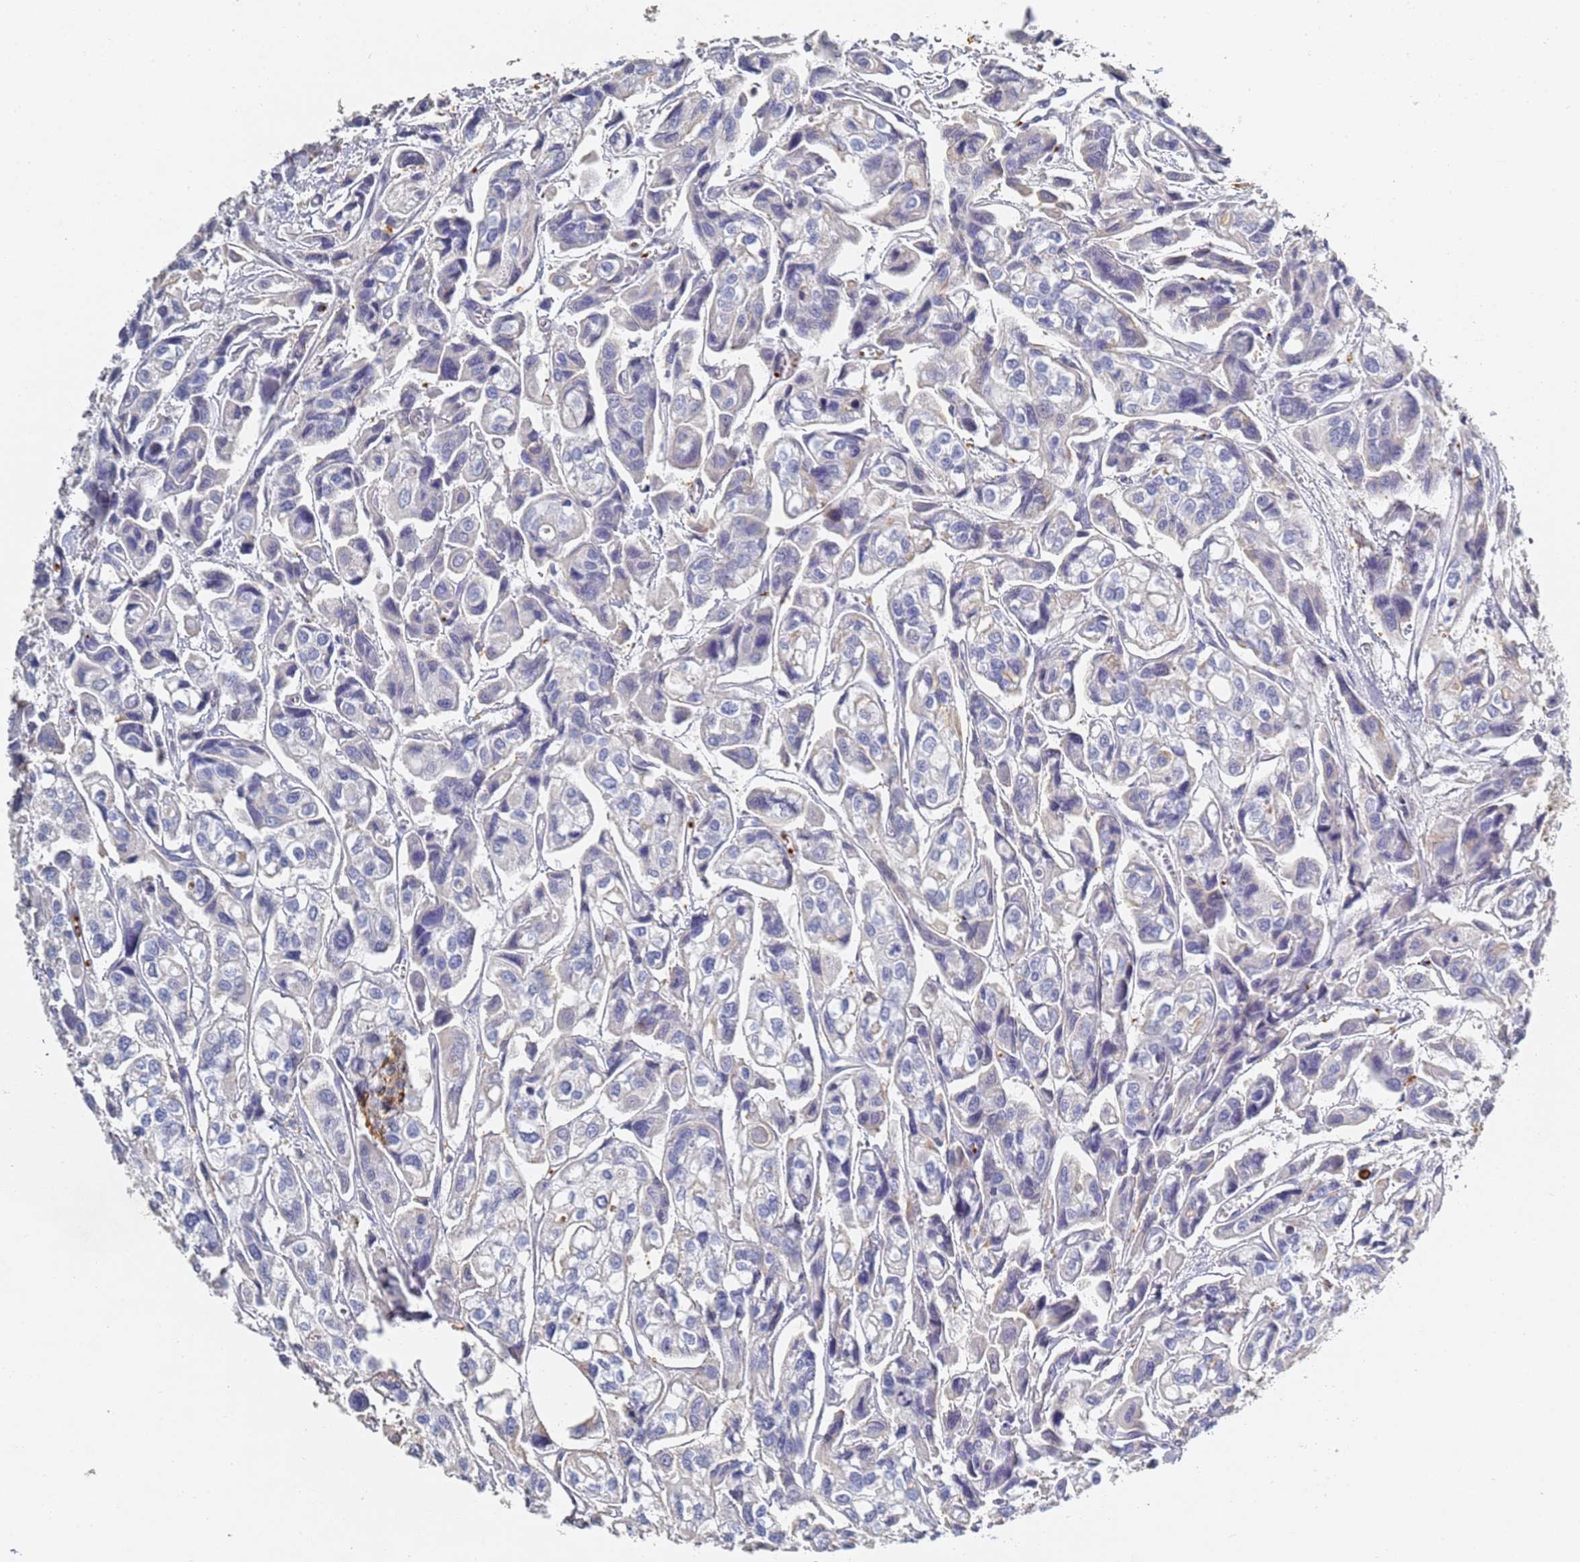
{"staining": {"intensity": "negative", "quantity": "none", "location": "none"}, "tissue": "urothelial cancer", "cell_type": "Tumor cells", "image_type": "cancer", "snomed": [{"axis": "morphology", "description": "Urothelial carcinoma, High grade"}, {"axis": "topography", "description": "Urinary bladder"}], "caption": "IHC of human urothelial carcinoma (high-grade) demonstrates no staining in tumor cells.", "gene": "BIN2", "patient": {"sex": "male", "age": 67}}